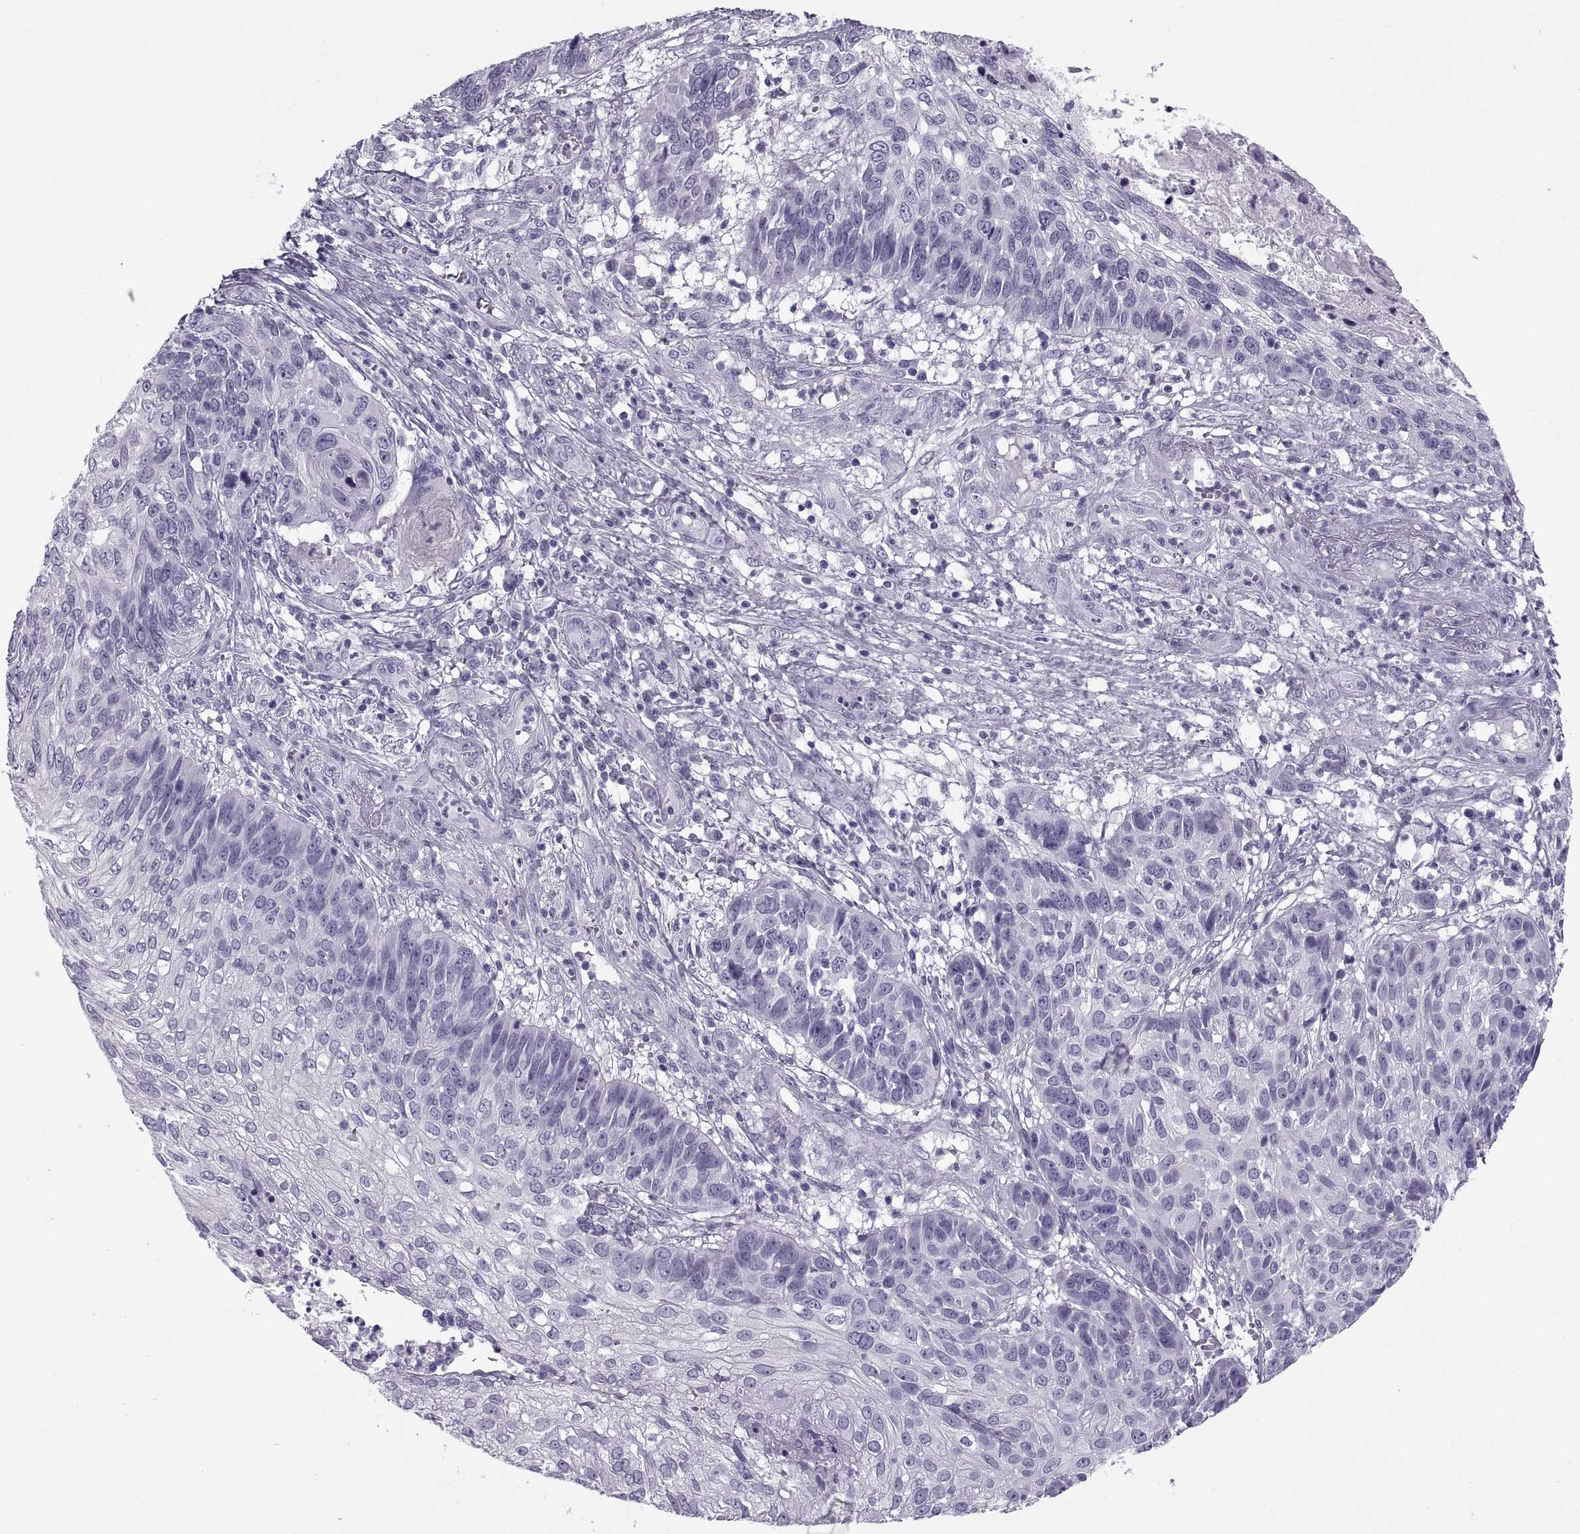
{"staining": {"intensity": "negative", "quantity": "none", "location": "none"}, "tissue": "skin cancer", "cell_type": "Tumor cells", "image_type": "cancer", "snomed": [{"axis": "morphology", "description": "Squamous cell carcinoma, NOS"}, {"axis": "topography", "description": "Skin"}], "caption": "Immunohistochemistry image of neoplastic tissue: skin cancer stained with DAB shows no significant protein staining in tumor cells. (DAB immunohistochemistry, high magnification).", "gene": "RLBP1", "patient": {"sex": "male", "age": 92}}